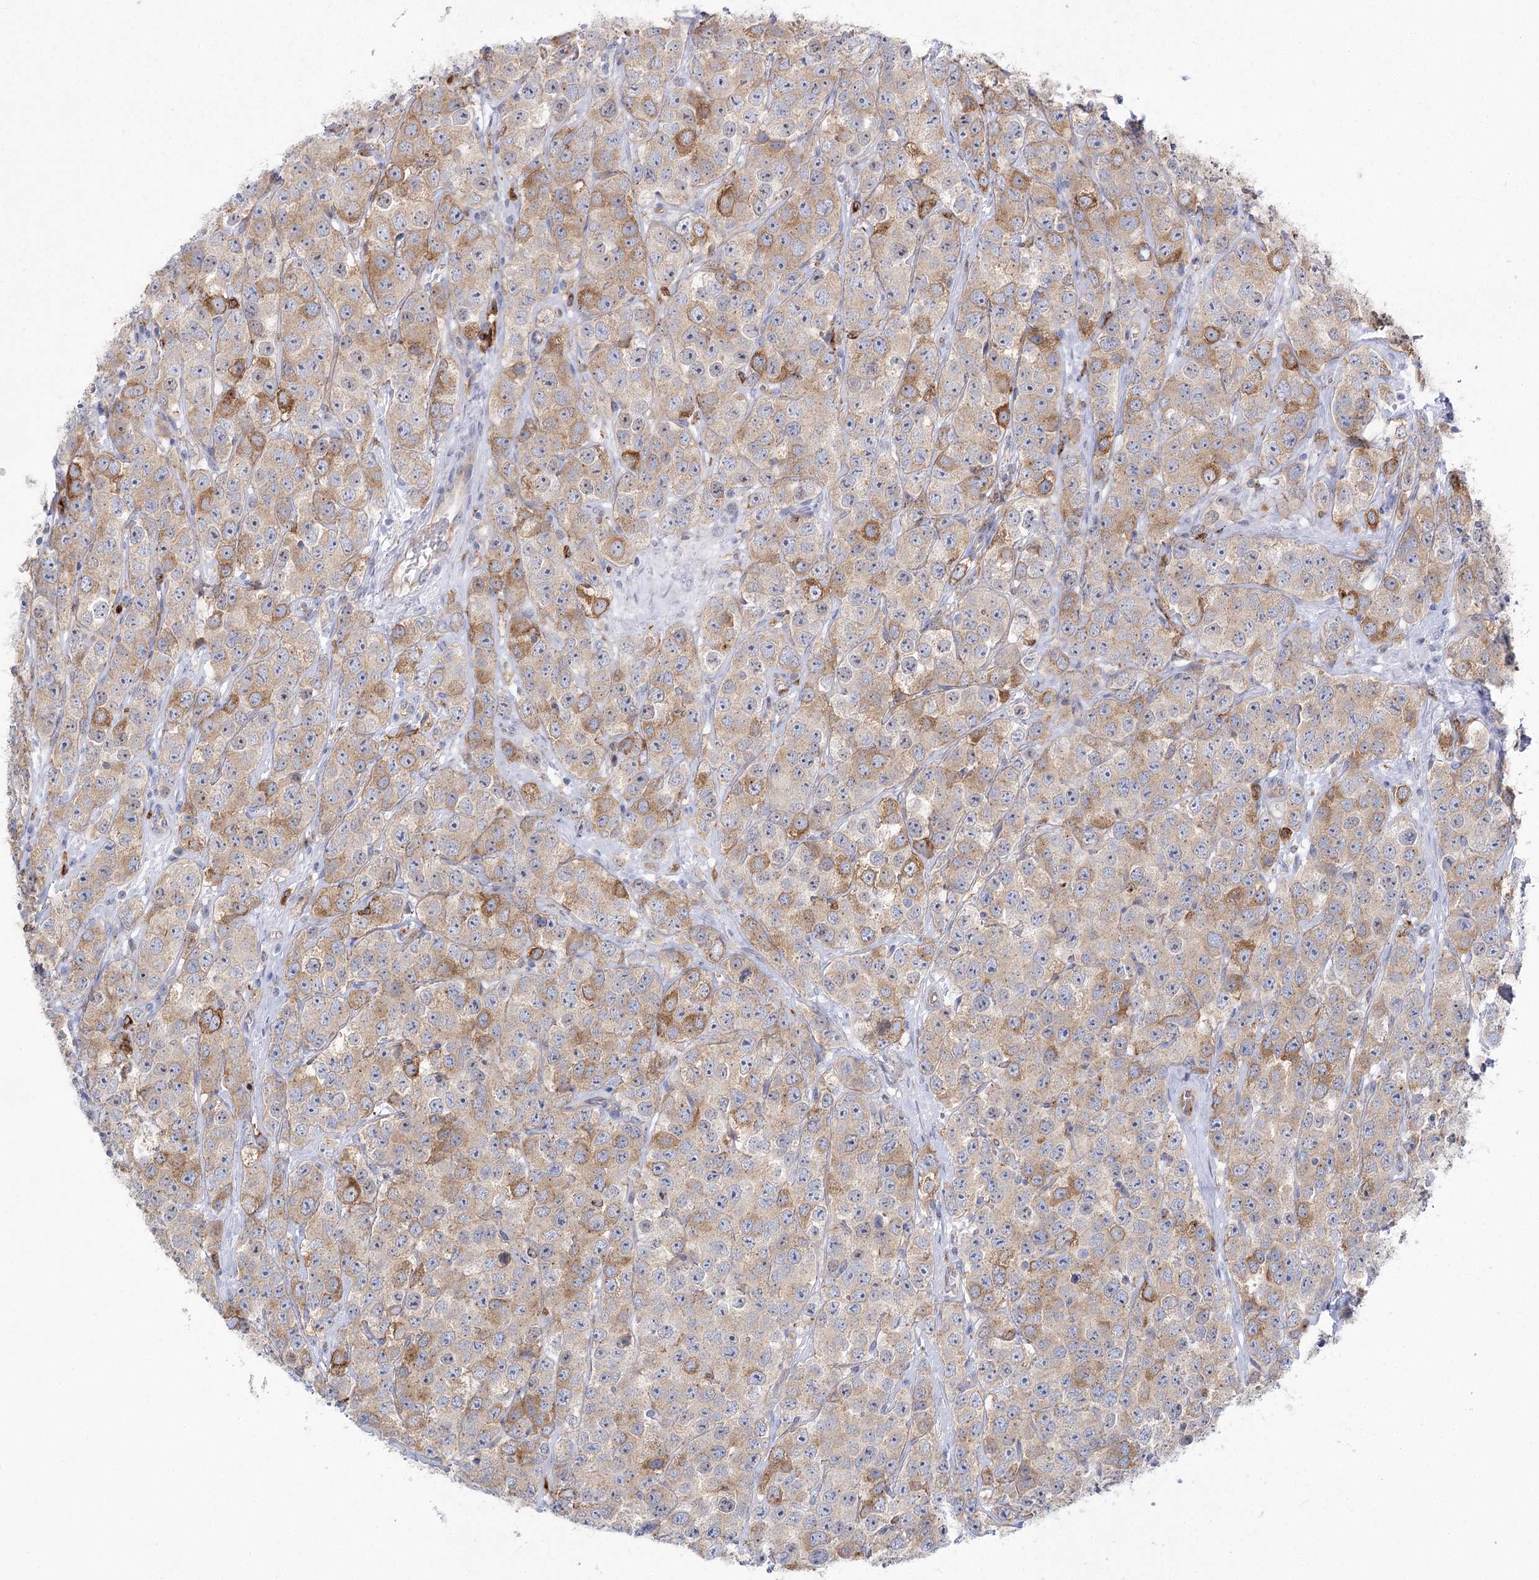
{"staining": {"intensity": "moderate", "quantity": ">75%", "location": "cytoplasmic/membranous"}, "tissue": "testis cancer", "cell_type": "Tumor cells", "image_type": "cancer", "snomed": [{"axis": "morphology", "description": "Seminoma, NOS"}, {"axis": "topography", "description": "Testis"}], "caption": "Immunohistochemistry photomicrograph of neoplastic tissue: testis cancer (seminoma) stained using IHC reveals medium levels of moderate protein expression localized specifically in the cytoplasmic/membranous of tumor cells, appearing as a cytoplasmic/membranous brown color.", "gene": "CCDC88A", "patient": {"sex": "male", "age": 28}}